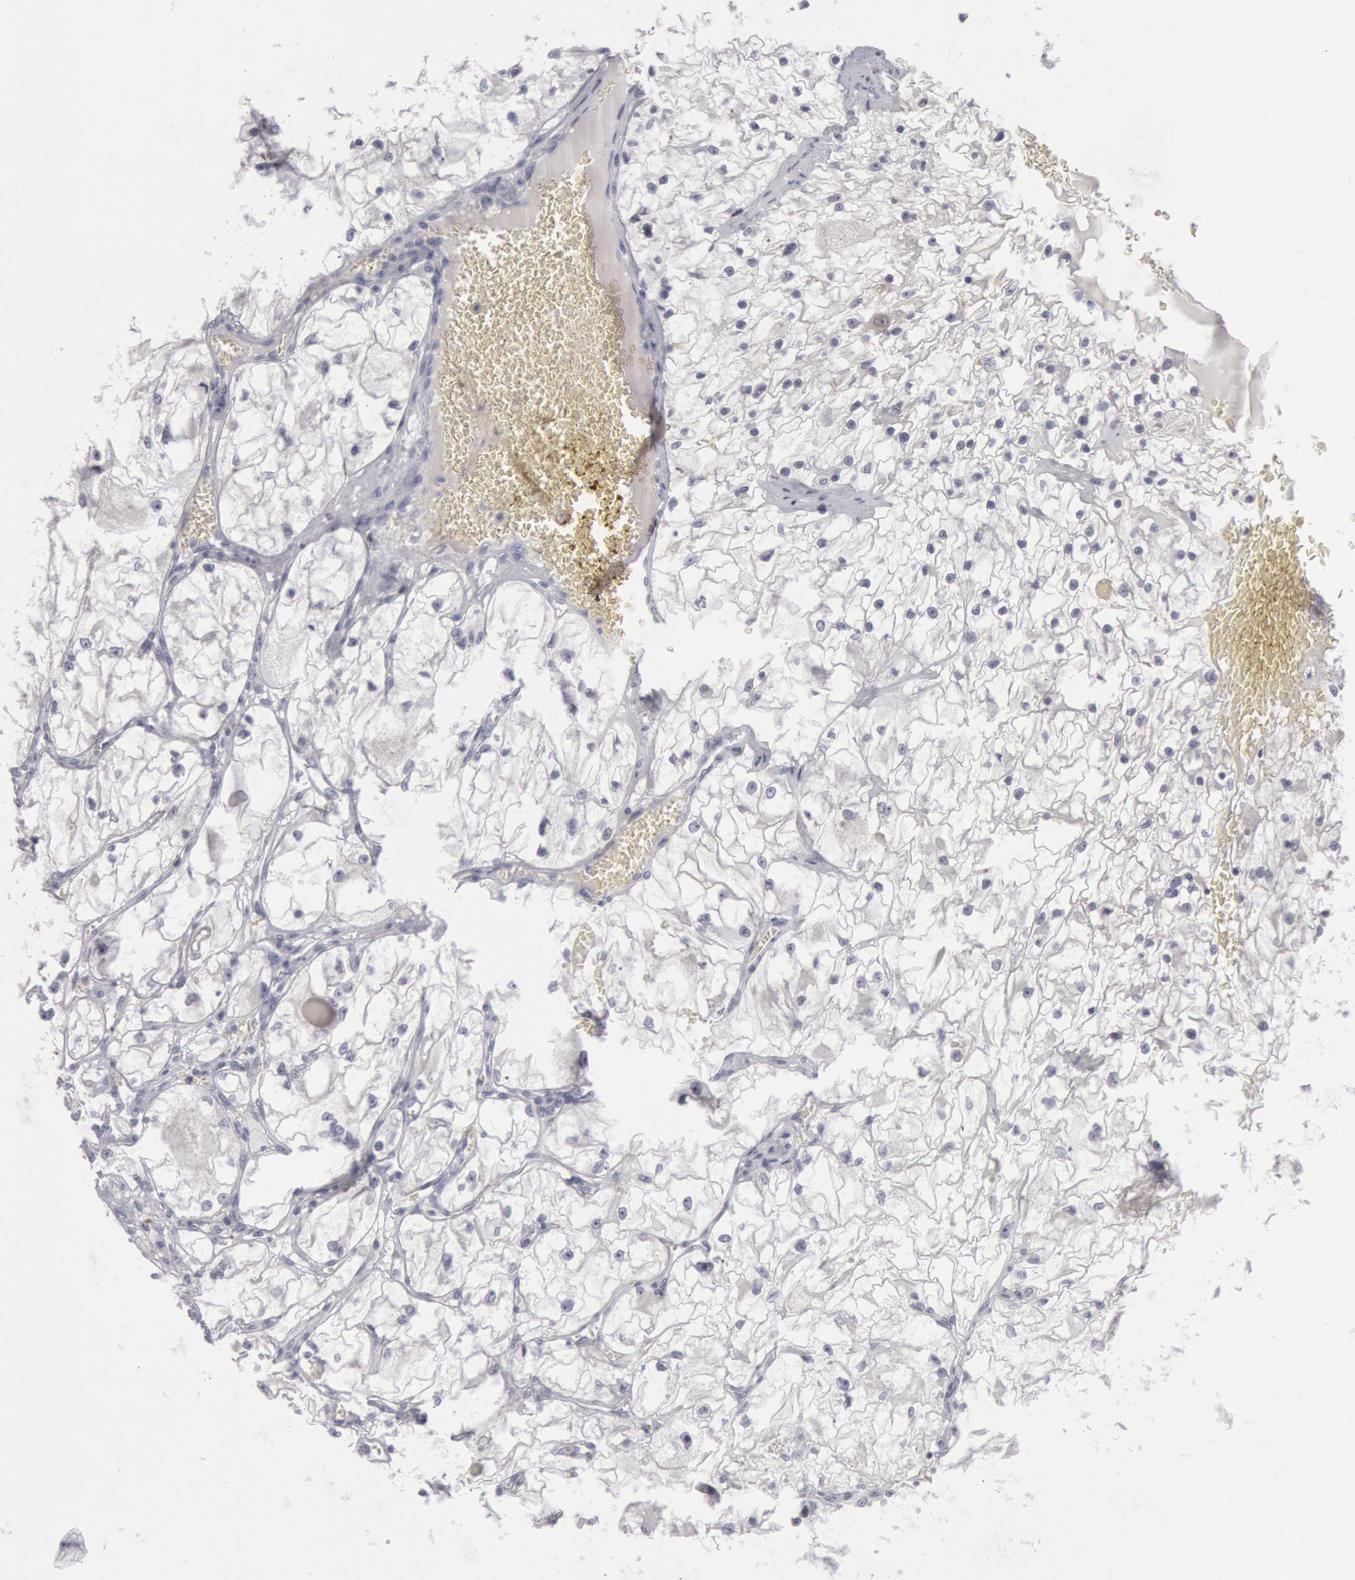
{"staining": {"intensity": "negative", "quantity": "none", "location": "none"}, "tissue": "renal cancer", "cell_type": "Tumor cells", "image_type": "cancer", "snomed": [{"axis": "morphology", "description": "Adenocarcinoma, NOS"}, {"axis": "topography", "description": "Kidney"}], "caption": "IHC photomicrograph of neoplastic tissue: human renal cancer stained with DAB (3,3'-diaminobenzidine) exhibits no significant protein positivity in tumor cells.", "gene": "KRT16", "patient": {"sex": "male", "age": 61}}